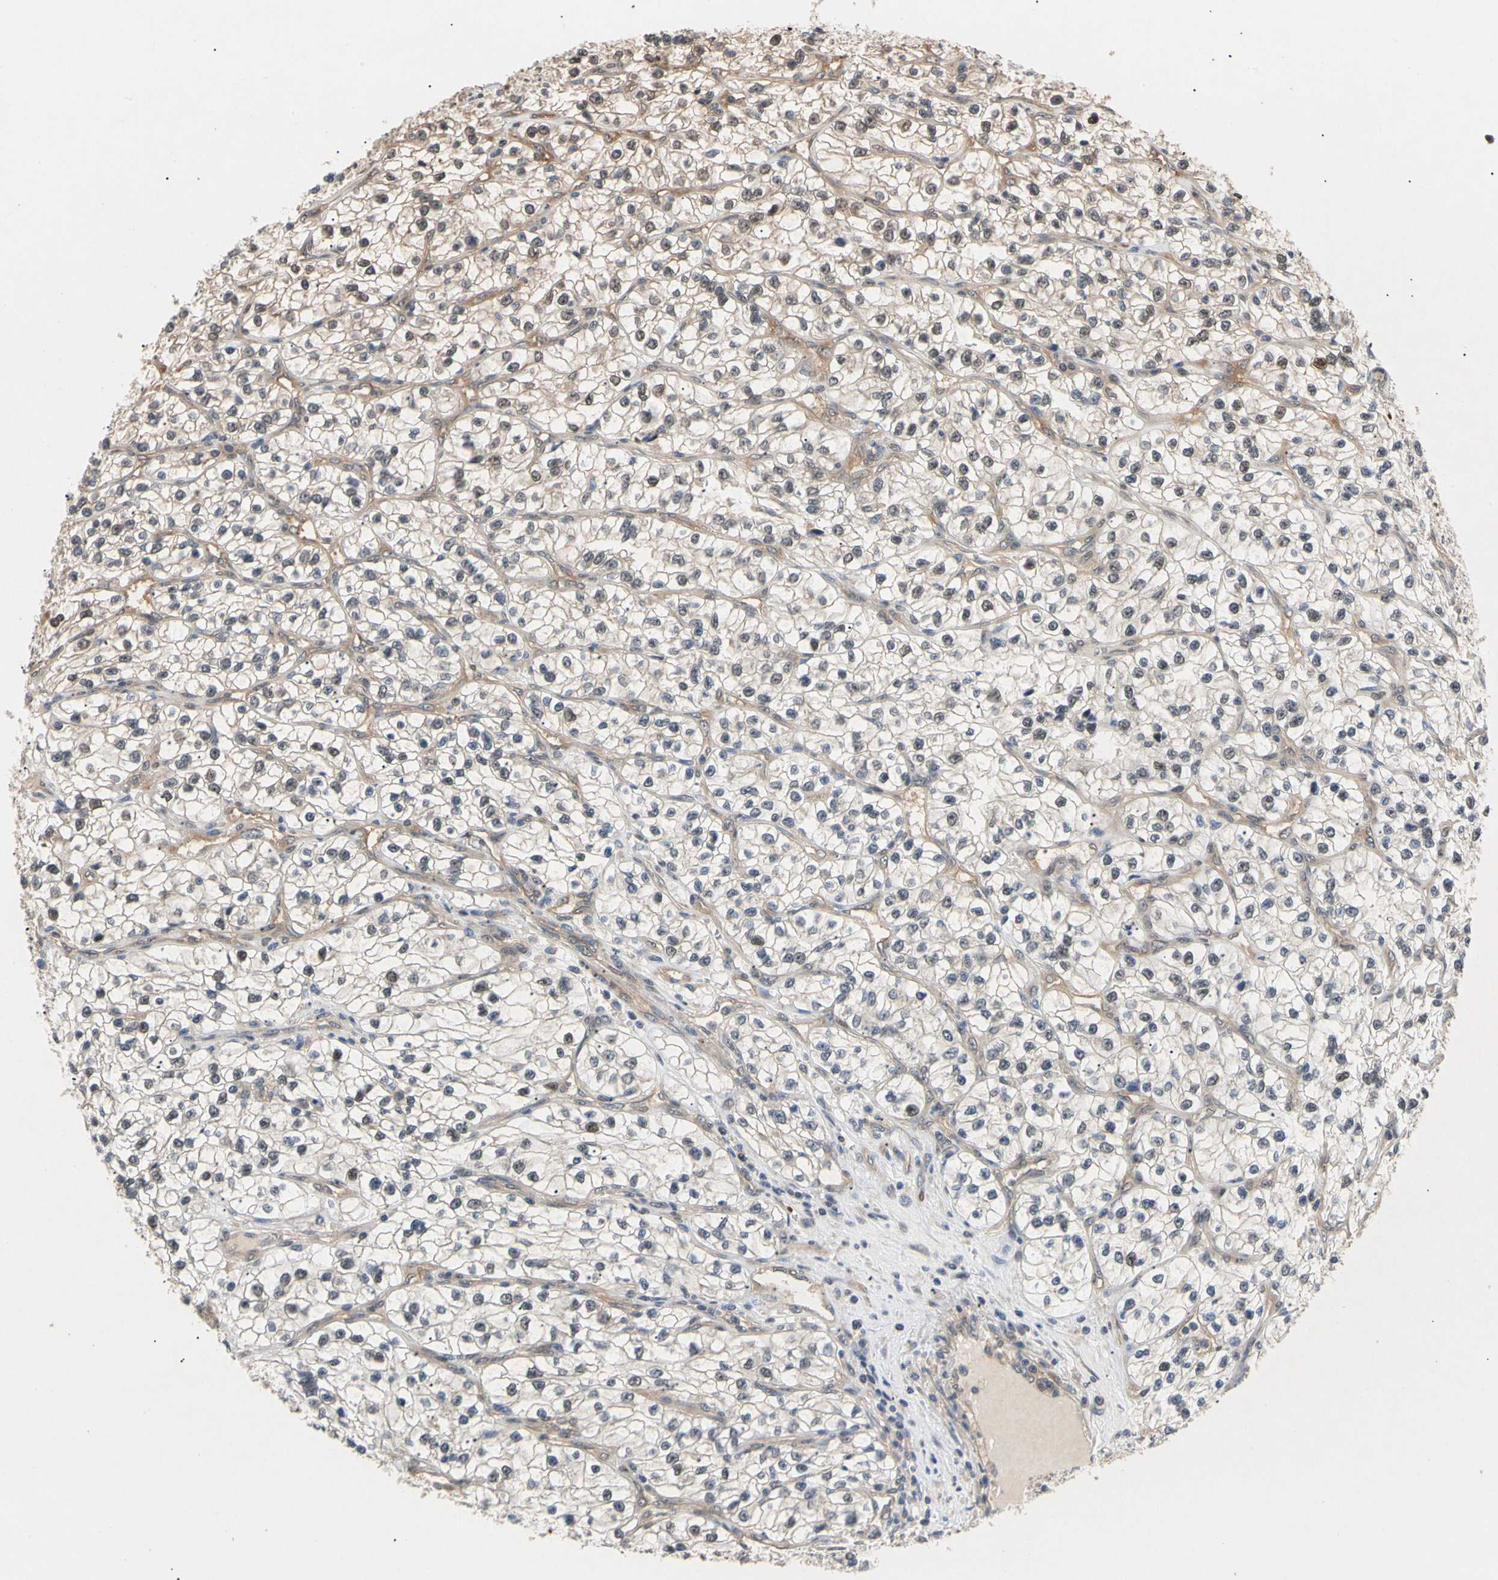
{"staining": {"intensity": "weak", "quantity": "<25%", "location": "cytoplasmic/membranous,nuclear"}, "tissue": "renal cancer", "cell_type": "Tumor cells", "image_type": "cancer", "snomed": [{"axis": "morphology", "description": "Adenocarcinoma, NOS"}, {"axis": "topography", "description": "Kidney"}], "caption": "High magnification brightfield microscopy of renal cancer stained with DAB (3,3'-diaminobenzidine) (brown) and counterstained with hematoxylin (blue): tumor cells show no significant staining. (Stains: DAB (3,3'-diaminobenzidine) immunohistochemistry with hematoxylin counter stain, Microscopy: brightfield microscopy at high magnification).", "gene": "EIF1AX", "patient": {"sex": "female", "age": 57}}